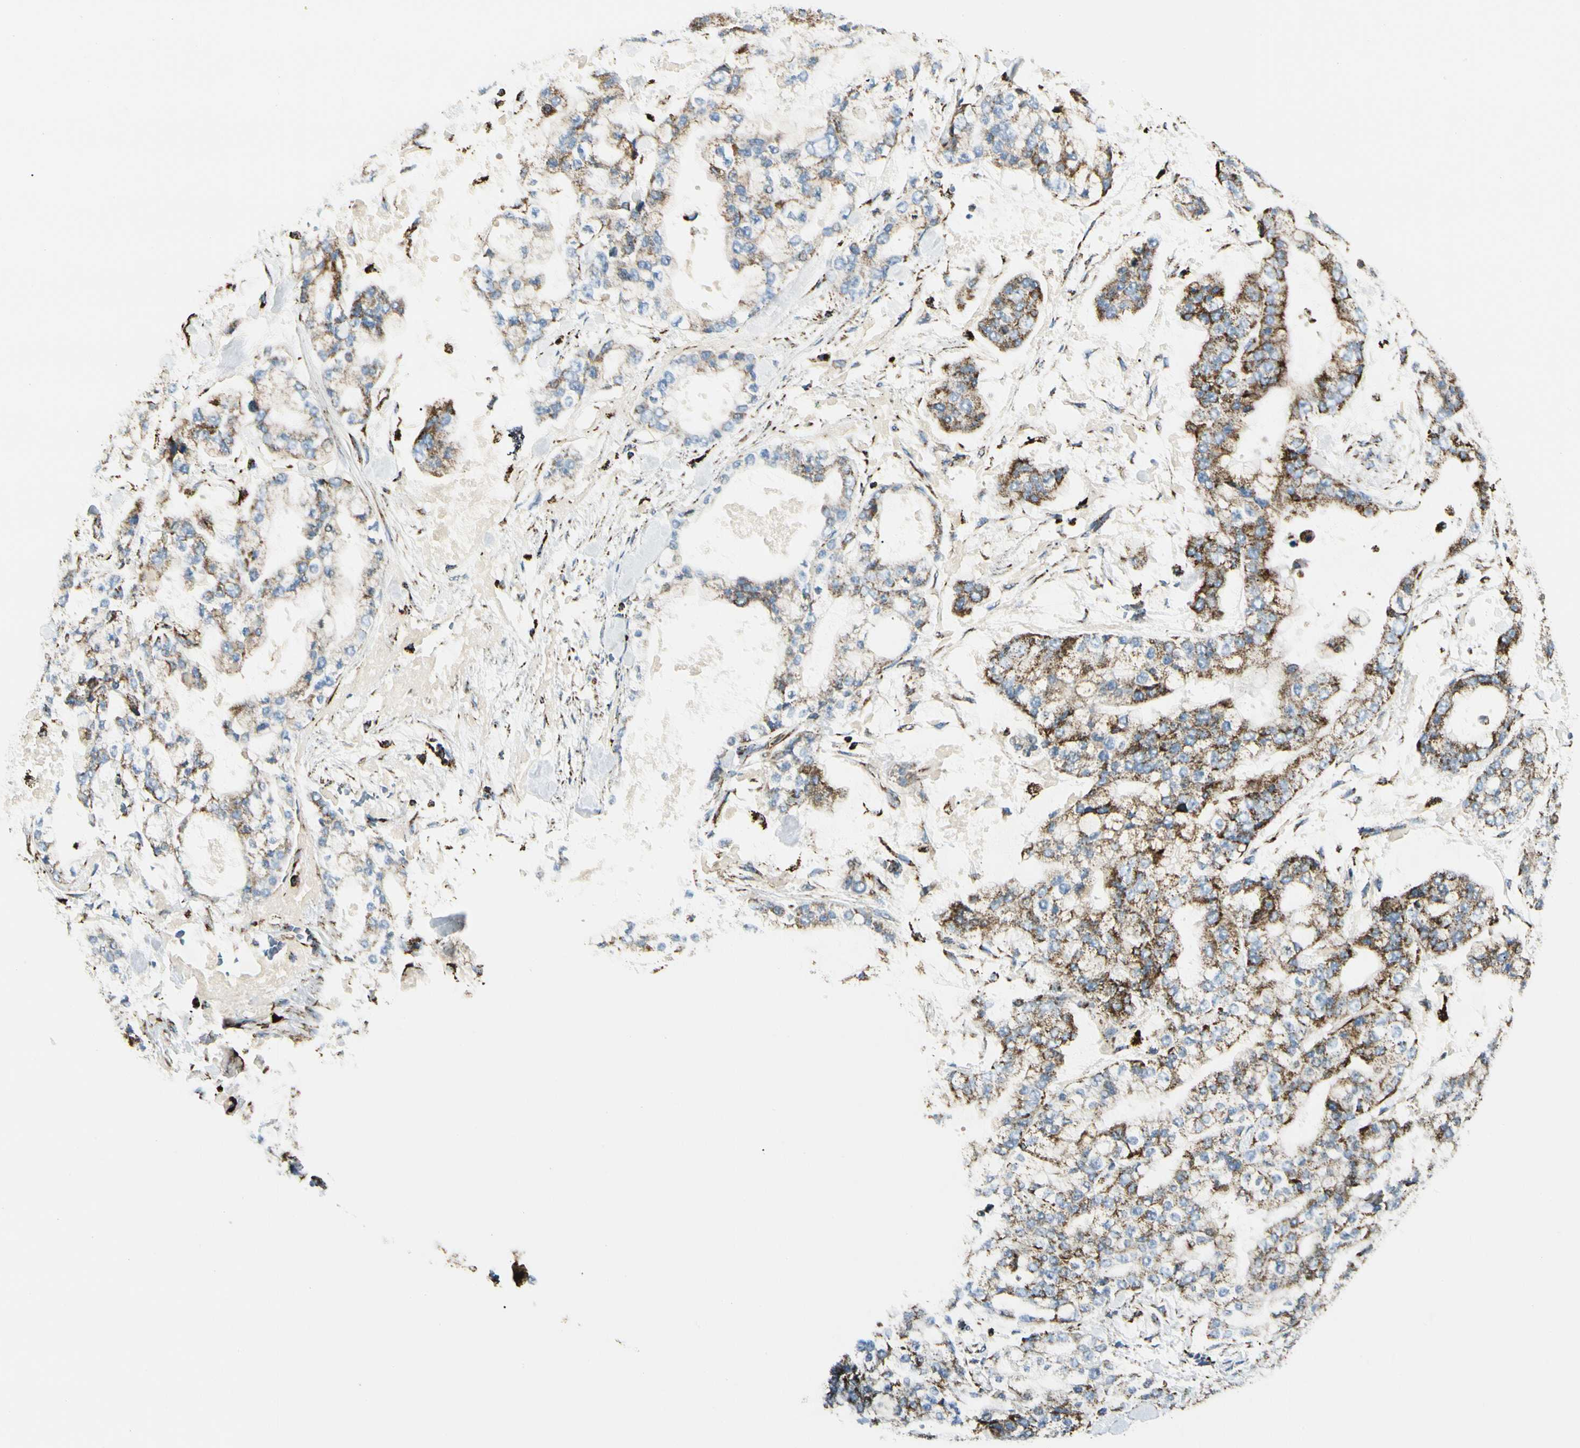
{"staining": {"intensity": "moderate", "quantity": ">75%", "location": "cytoplasmic/membranous"}, "tissue": "stomach cancer", "cell_type": "Tumor cells", "image_type": "cancer", "snomed": [{"axis": "morphology", "description": "Normal tissue, NOS"}, {"axis": "morphology", "description": "Adenocarcinoma, NOS"}, {"axis": "topography", "description": "Stomach, upper"}, {"axis": "topography", "description": "Stomach"}], "caption": "Immunohistochemistry histopathology image of human stomach cancer stained for a protein (brown), which shows medium levels of moderate cytoplasmic/membranous expression in about >75% of tumor cells.", "gene": "ME2", "patient": {"sex": "male", "age": 76}}